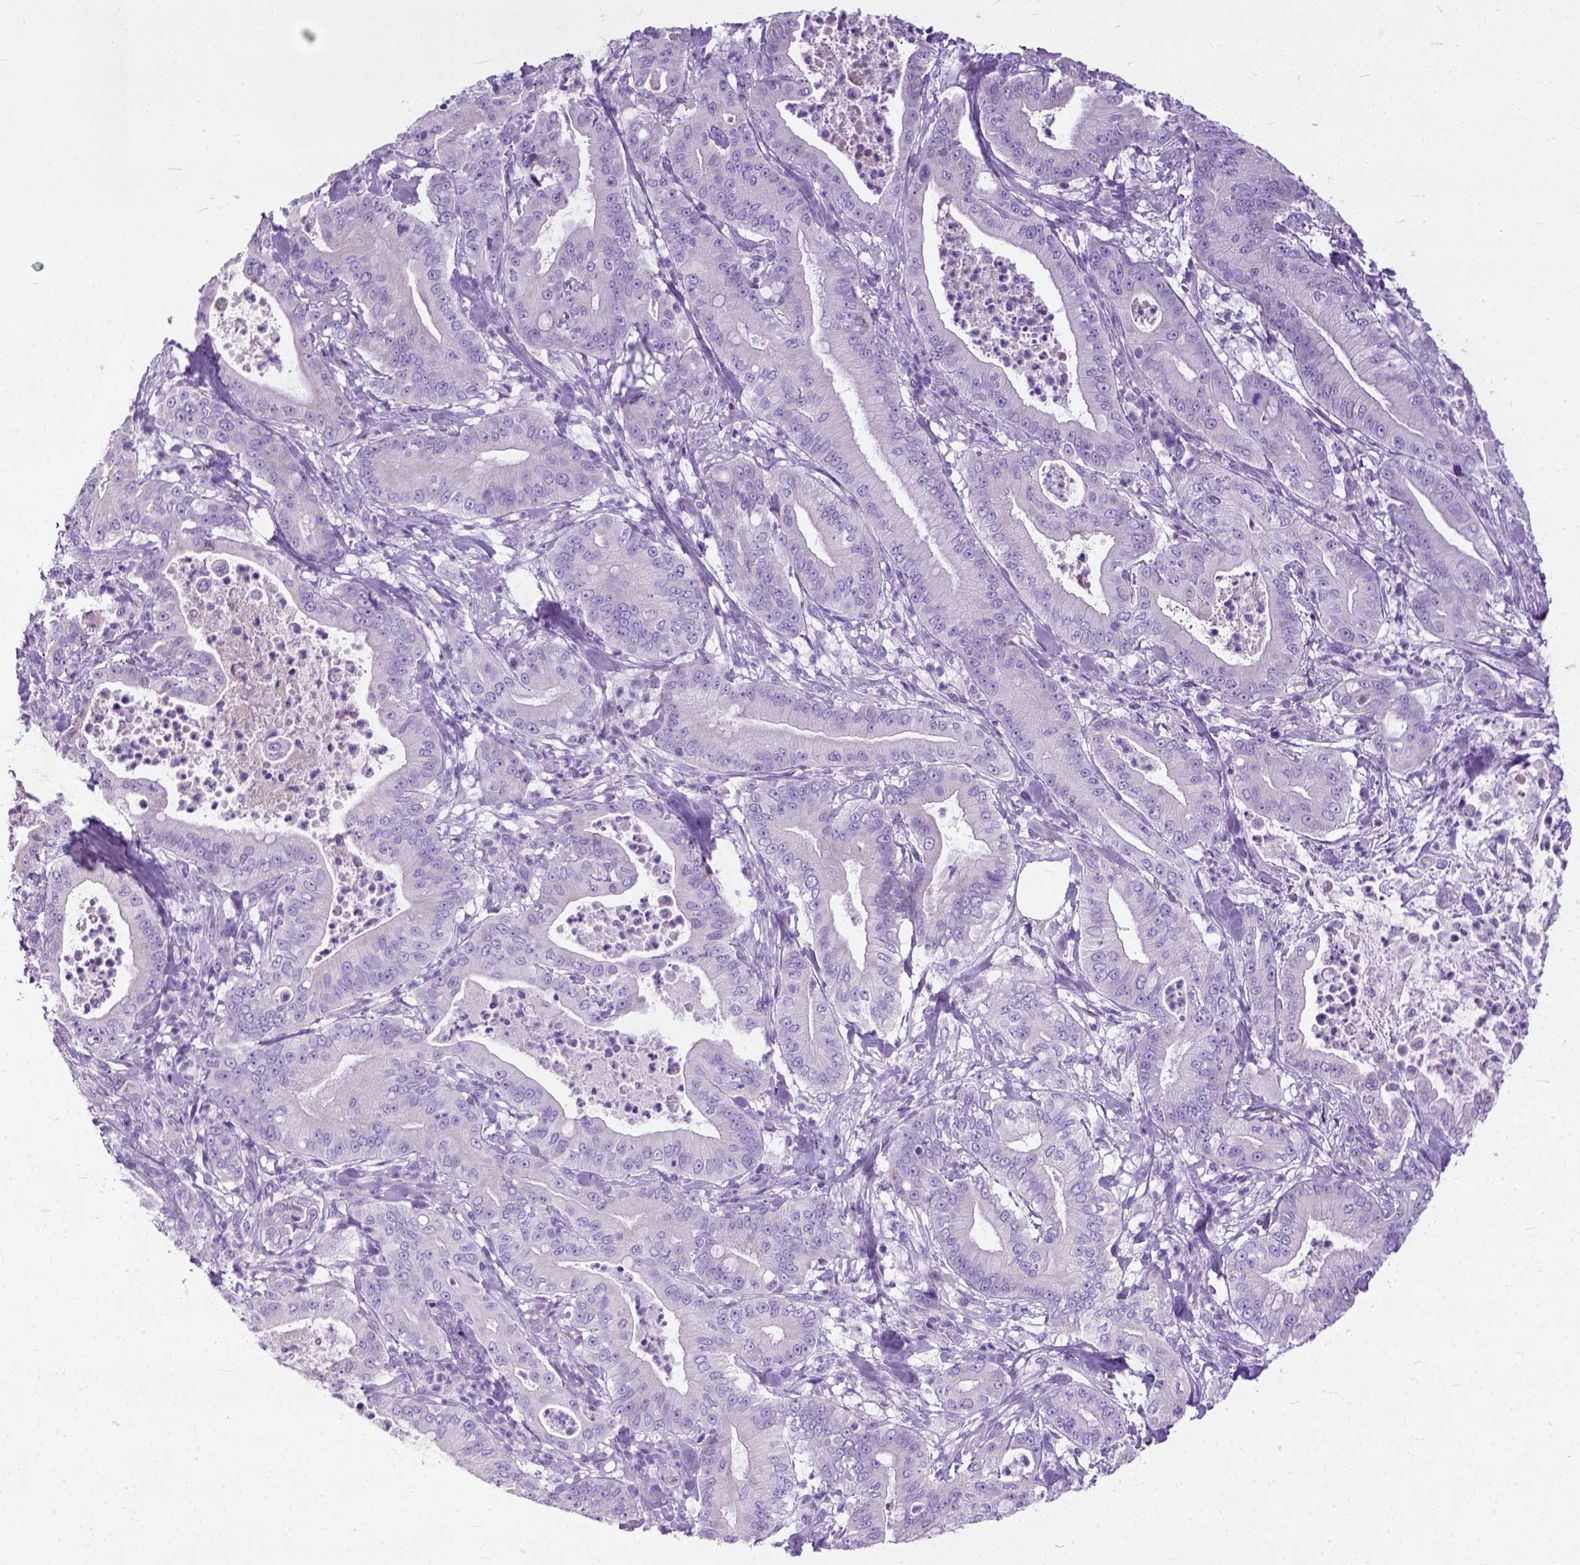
{"staining": {"intensity": "negative", "quantity": "none", "location": "none"}, "tissue": "pancreatic cancer", "cell_type": "Tumor cells", "image_type": "cancer", "snomed": [{"axis": "morphology", "description": "Adenocarcinoma, NOS"}, {"axis": "topography", "description": "Pancreas"}], "caption": "An image of pancreatic cancer (adenocarcinoma) stained for a protein displays no brown staining in tumor cells.", "gene": "PLK5", "patient": {"sex": "male", "age": 71}}